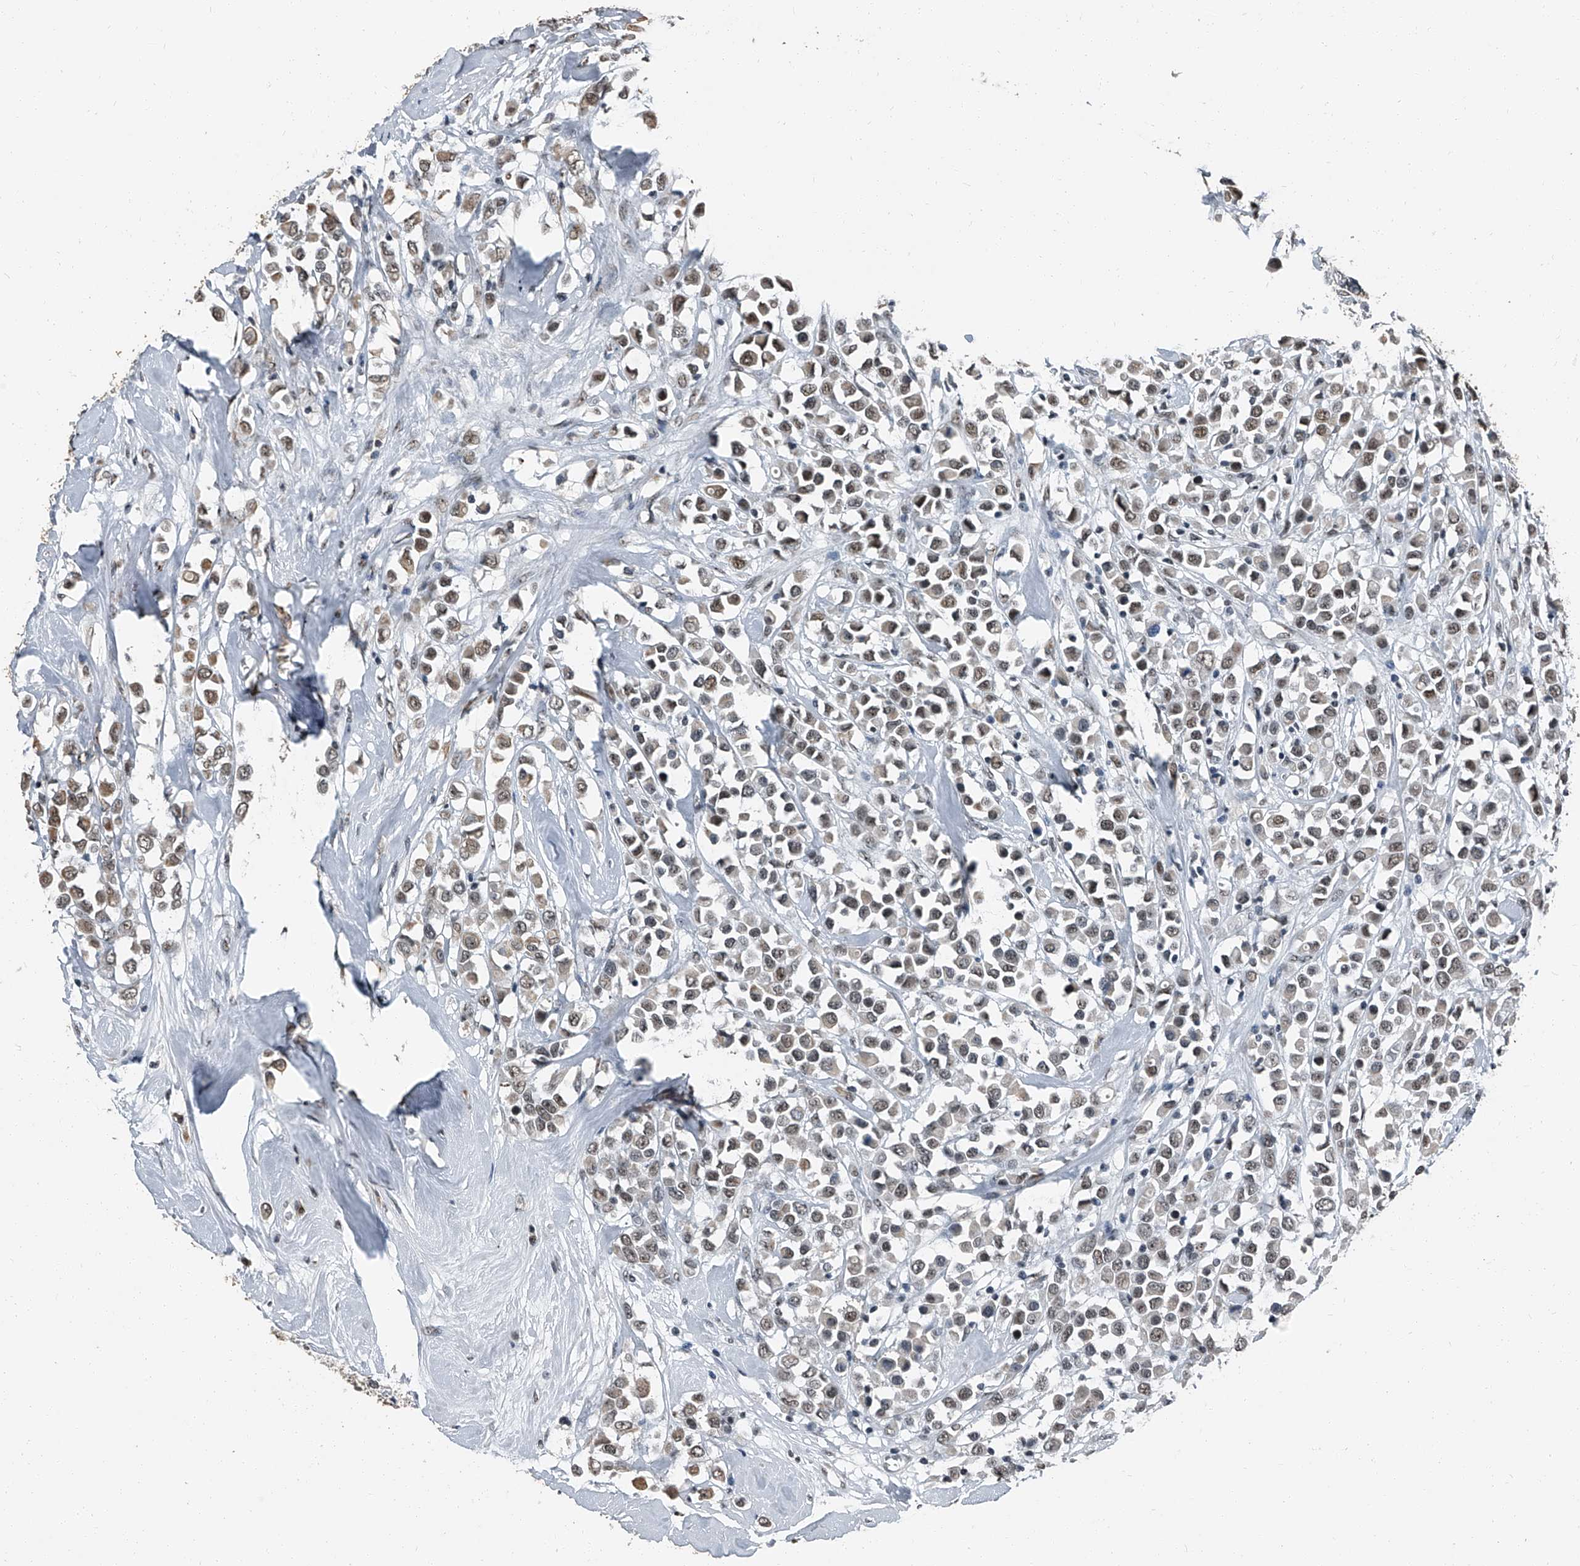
{"staining": {"intensity": "moderate", "quantity": ">75%", "location": "nuclear"}, "tissue": "breast cancer", "cell_type": "Tumor cells", "image_type": "cancer", "snomed": [{"axis": "morphology", "description": "Duct carcinoma"}, {"axis": "topography", "description": "Breast"}], "caption": "A medium amount of moderate nuclear staining is appreciated in about >75% of tumor cells in breast infiltrating ductal carcinoma tissue.", "gene": "TCOF1", "patient": {"sex": "female", "age": 61}}